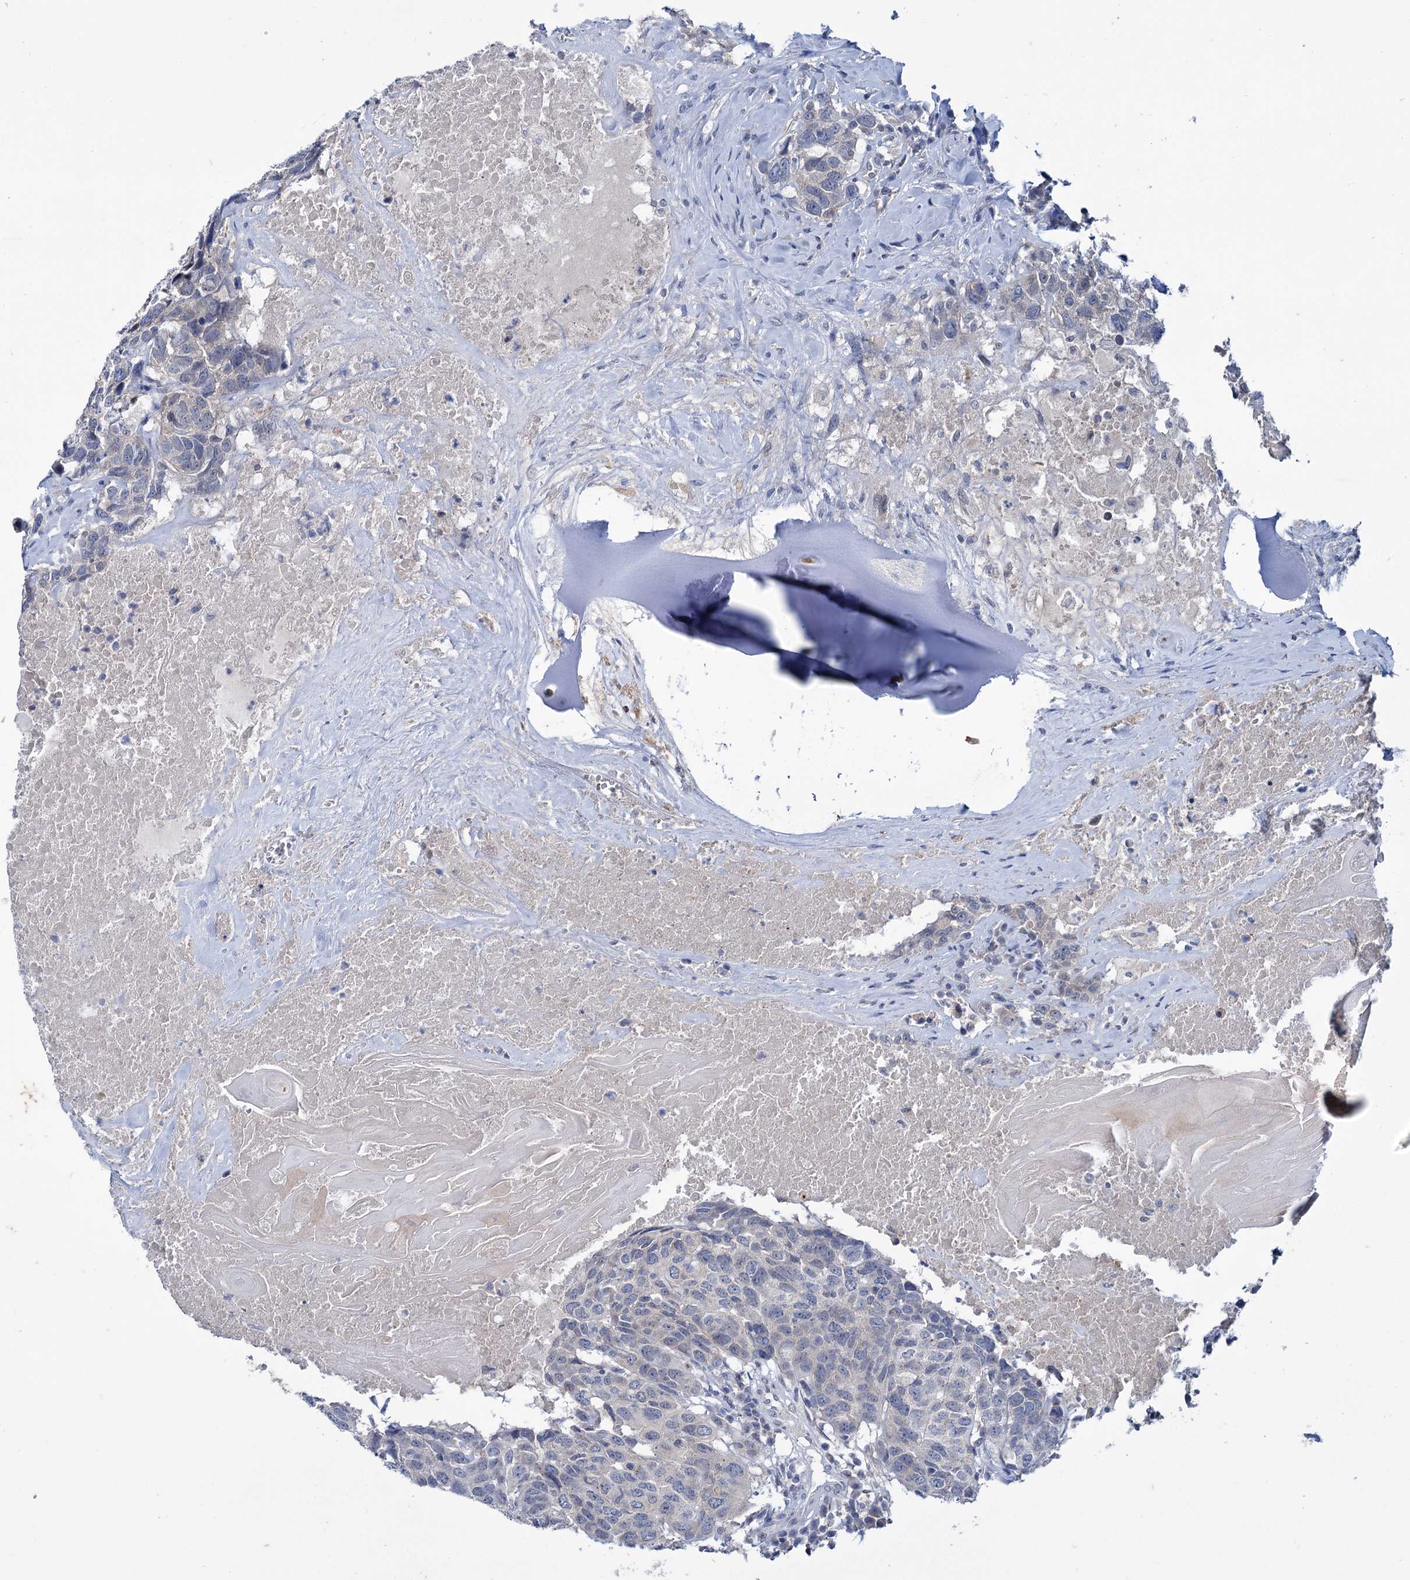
{"staining": {"intensity": "negative", "quantity": "none", "location": "none"}, "tissue": "head and neck cancer", "cell_type": "Tumor cells", "image_type": "cancer", "snomed": [{"axis": "morphology", "description": "Squamous cell carcinoma, NOS"}, {"axis": "topography", "description": "Head-Neck"}], "caption": "Histopathology image shows no protein expression in tumor cells of head and neck squamous cell carcinoma tissue.", "gene": "MID1IP1", "patient": {"sex": "male", "age": 66}}